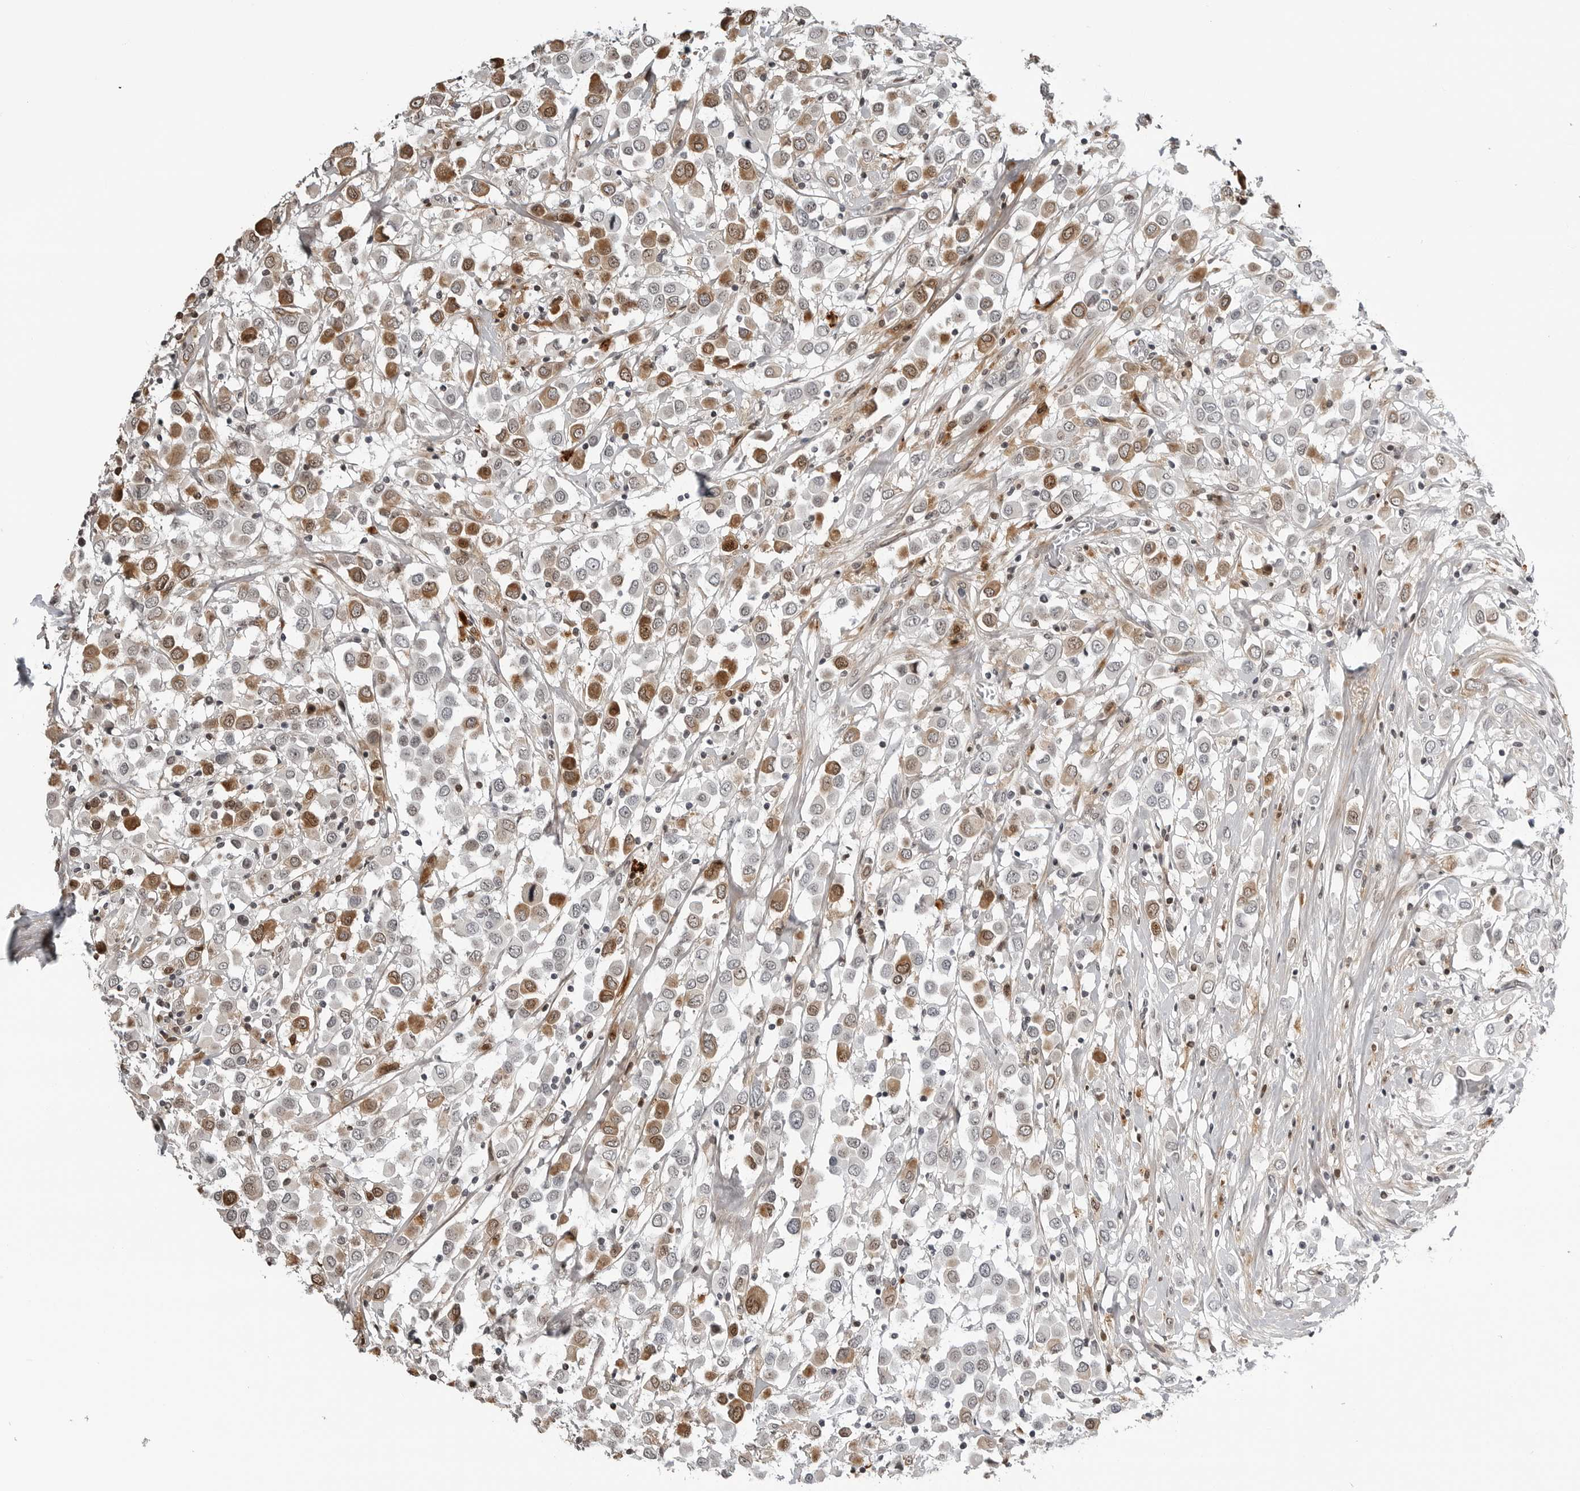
{"staining": {"intensity": "moderate", "quantity": "25%-75%", "location": "cytoplasmic/membranous,nuclear"}, "tissue": "breast cancer", "cell_type": "Tumor cells", "image_type": "cancer", "snomed": [{"axis": "morphology", "description": "Duct carcinoma"}, {"axis": "topography", "description": "Breast"}], "caption": "An IHC micrograph of tumor tissue is shown. Protein staining in brown shows moderate cytoplasmic/membranous and nuclear positivity in breast cancer within tumor cells.", "gene": "CXCR5", "patient": {"sex": "female", "age": 61}}